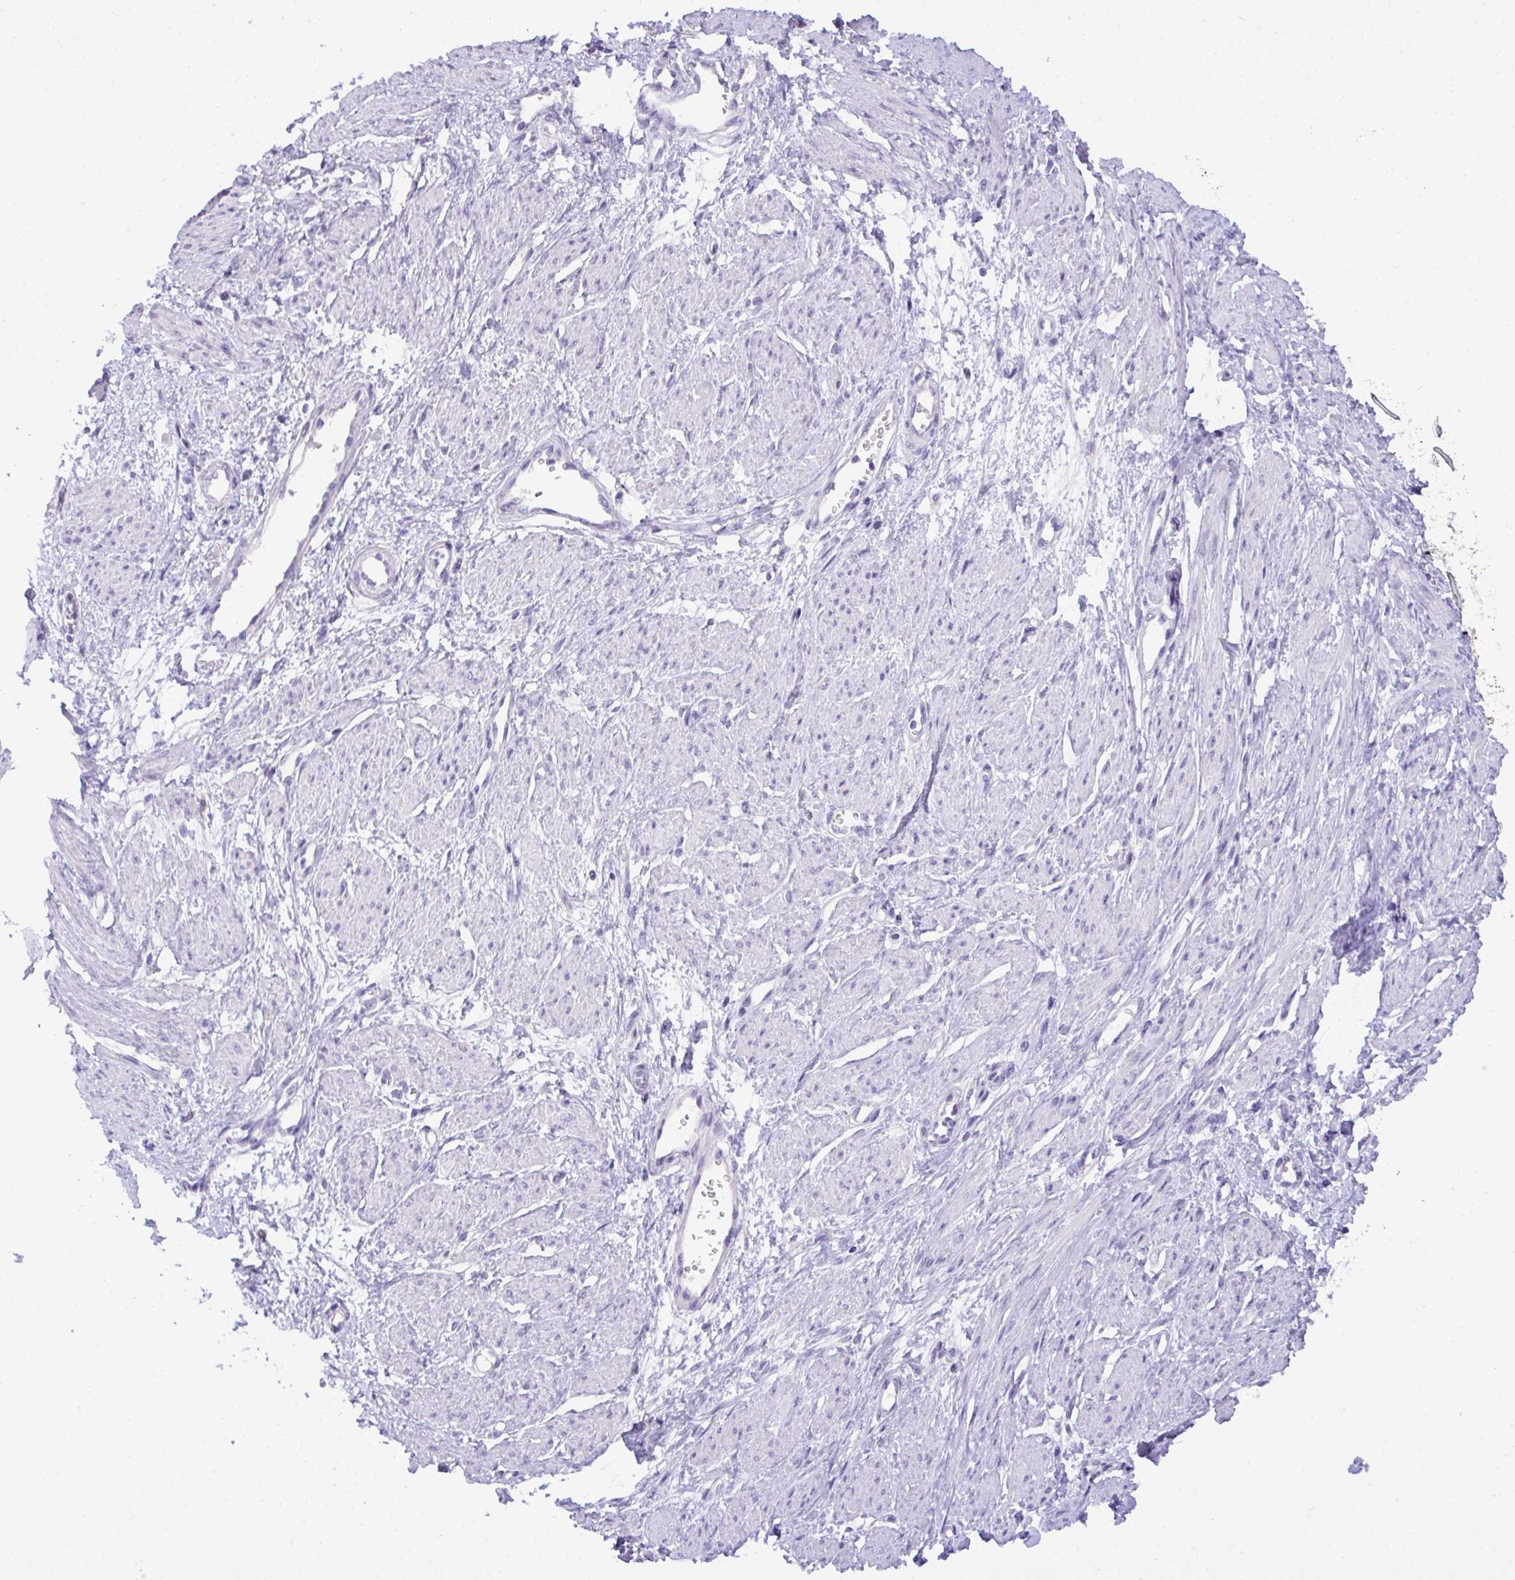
{"staining": {"intensity": "negative", "quantity": "none", "location": "none"}, "tissue": "smooth muscle", "cell_type": "Smooth muscle cells", "image_type": "normal", "snomed": [{"axis": "morphology", "description": "Normal tissue, NOS"}, {"axis": "topography", "description": "Smooth muscle"}, {"axis": "topography", "description": "Uterus"}], "caption": "This is an immunohistochemistry micrograph of normal human smooth muscle. There is no staining in smooth muscle cells.", "gene": "ST8SIA2", "patient": {"sex": "female", "age": 39}}